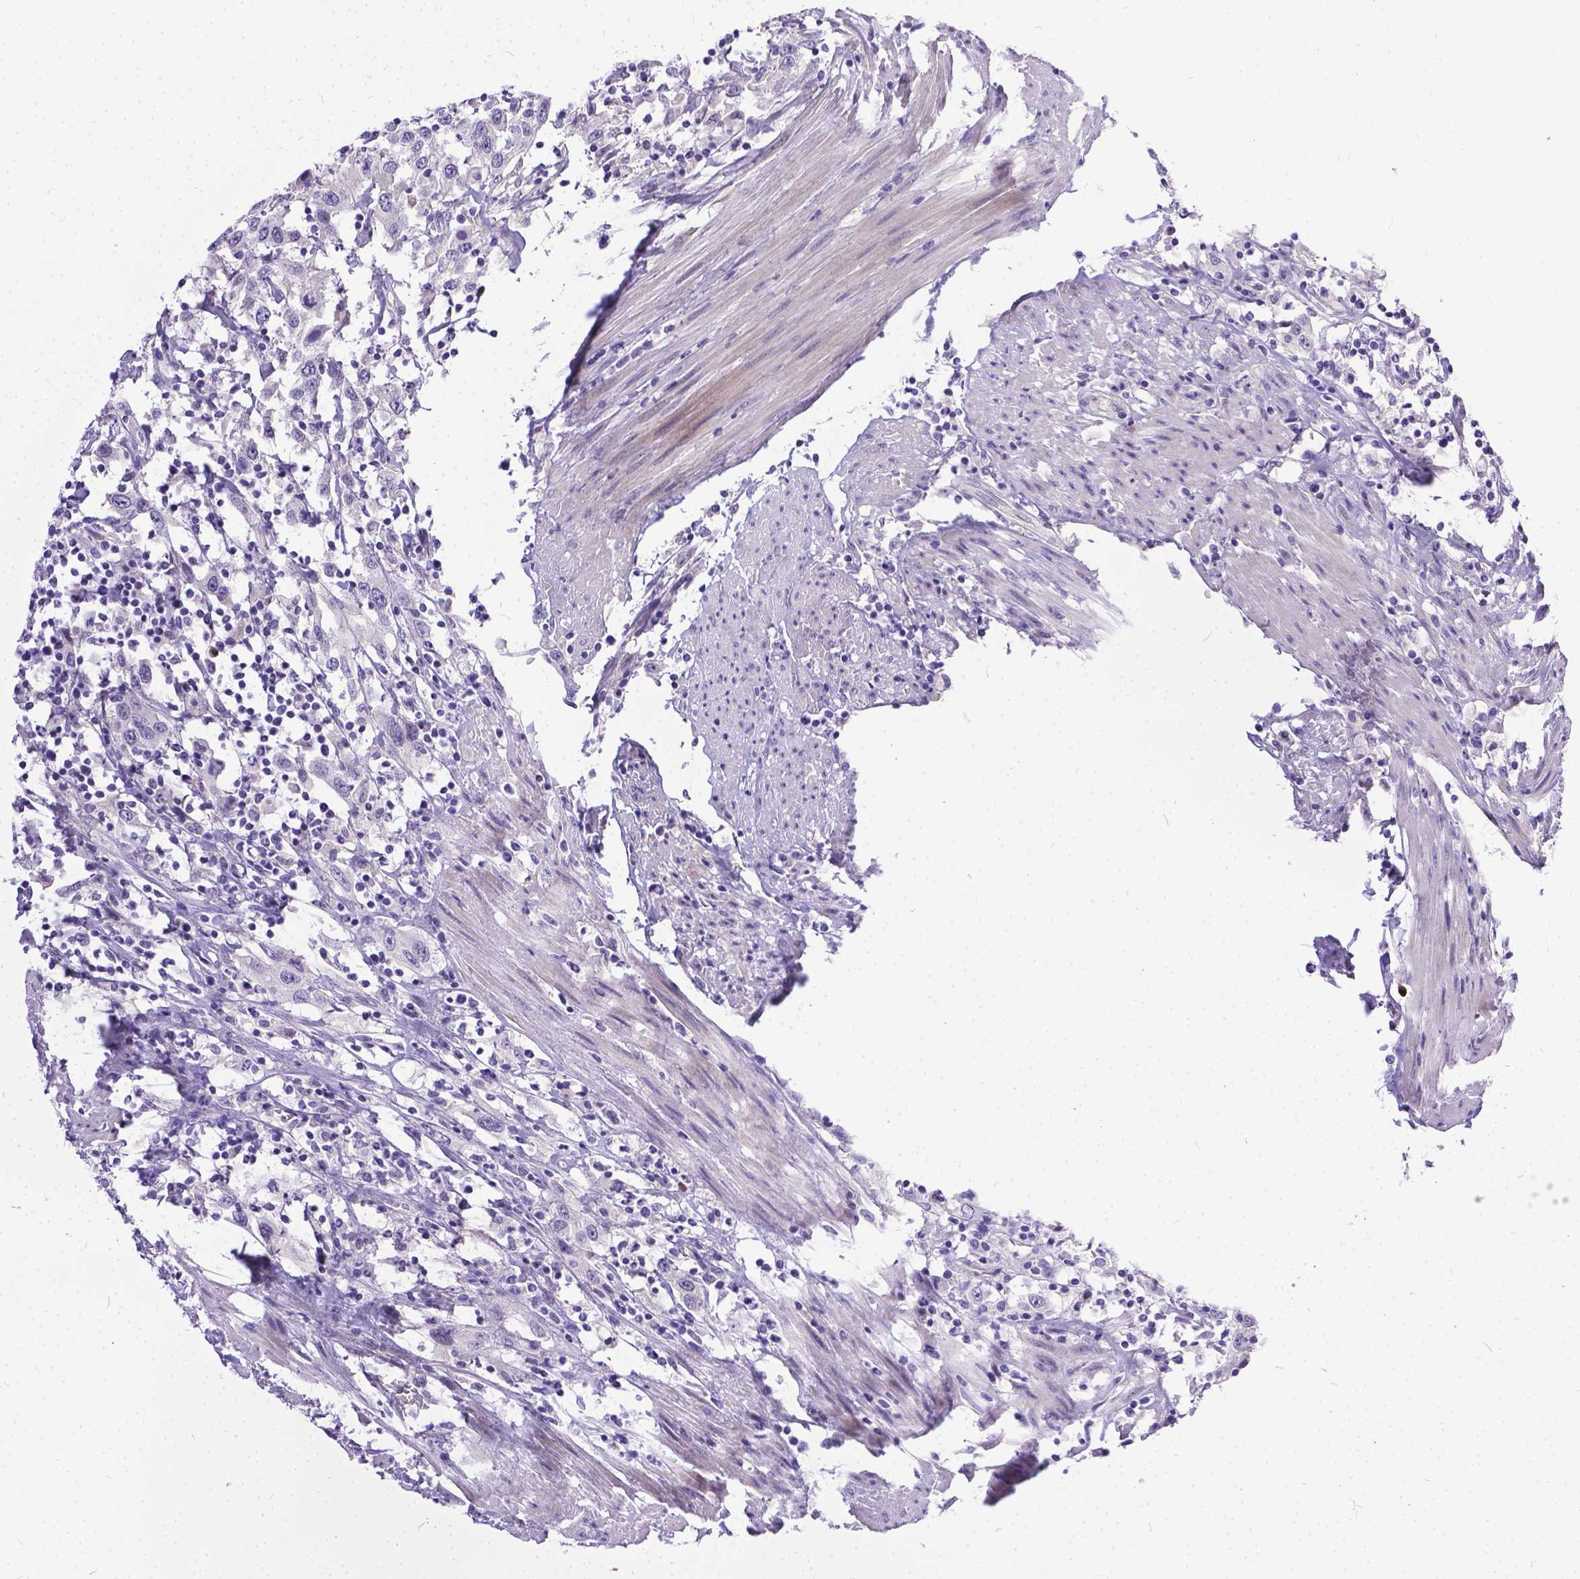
{"staining": {"intensity": "negative", "quantity": "none", "location": "none"}, "tissue": "urothelial cancer", "cell_type": "Tumor cells", "image_type": "cancer", "snomed": [{"axis": "morphology", "description": "Urothelial carcinoma, High grade"}, {"axis": "topography", "description": "Urinary bladder"}], "caption": "This is an IHC photomicrograph of high-grade urothelial carcinoma. There is no expression in tumor cells.", "gene": "DLEC1", "patient": {"sex": "male", "age": 61}}